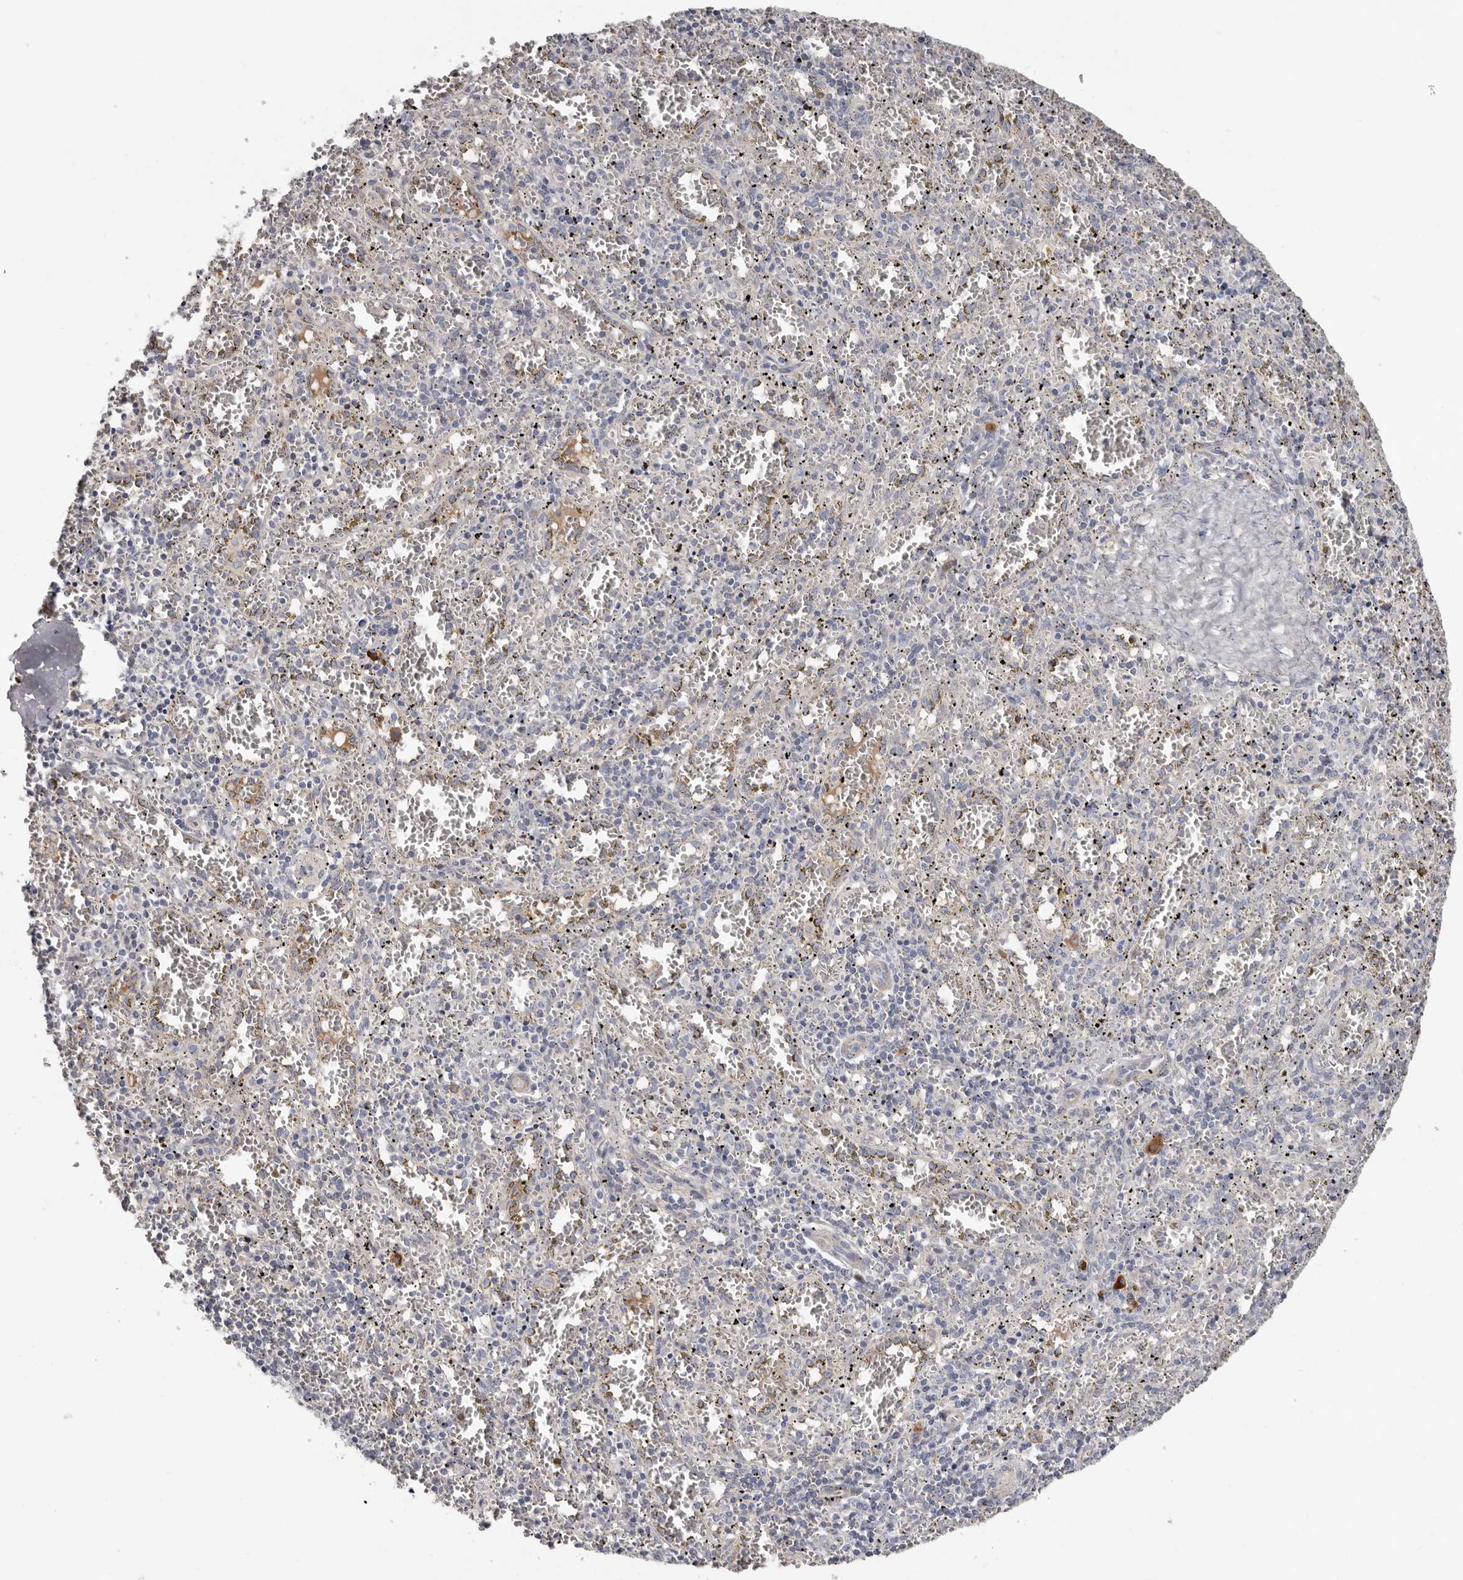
{"staining": {"intensity": "negative", "quantity": "none", "location": "none"}, "tissue": "spleen", "cell_type": "Cells in red pulp", "image_type": "normal", "snomed": [{"axis": "morphology", "description": "Normal tissue, NOS"}, {"axis": "topography", "description": "Spleen"}], "caption": "Spleen stained for a protein using immunohistochemistry (IHC) demonstrates no staining cells in red pulp.", "gene": "SPTA1", "patient": {"sex": "male", "age": 11}}